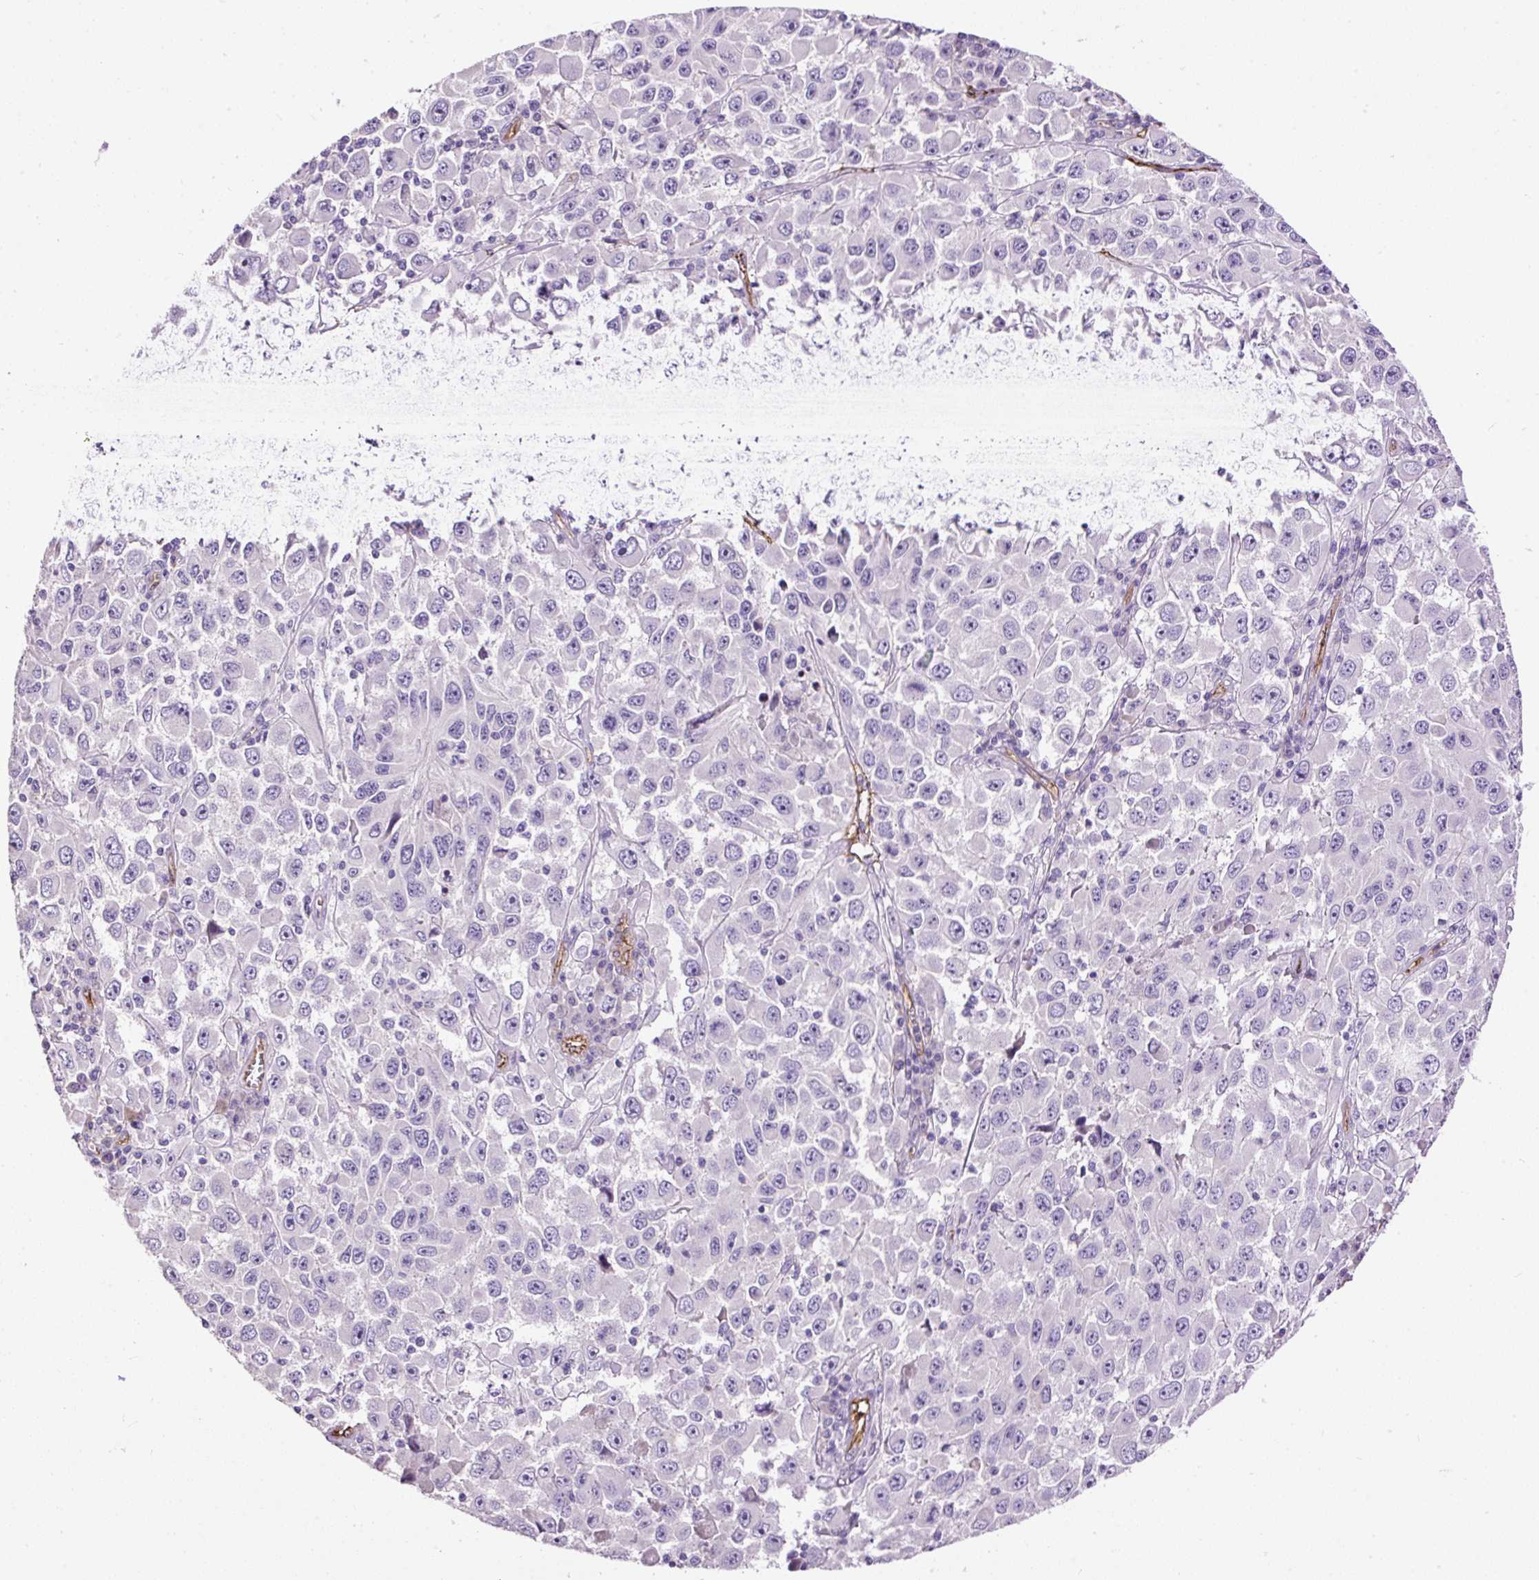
{"staining": {"intensity": "negative", "quantity": "none", "location": "none"}, "tissue": "melanoma", "cell_type": "Tumor cells", "image_type": "cancer", "snomed": [{"axis": "morphology", "description": "Malignant melanoma, Metastatic site"}, {"axis": "topography", "description": "Lymph node"}], "caption": "Melanoma was stained to show a protein in brown. There is no significant staining in tumor cells.", "gene": "MAGEB16", "patient": {"sex": "female", "age": 67}}